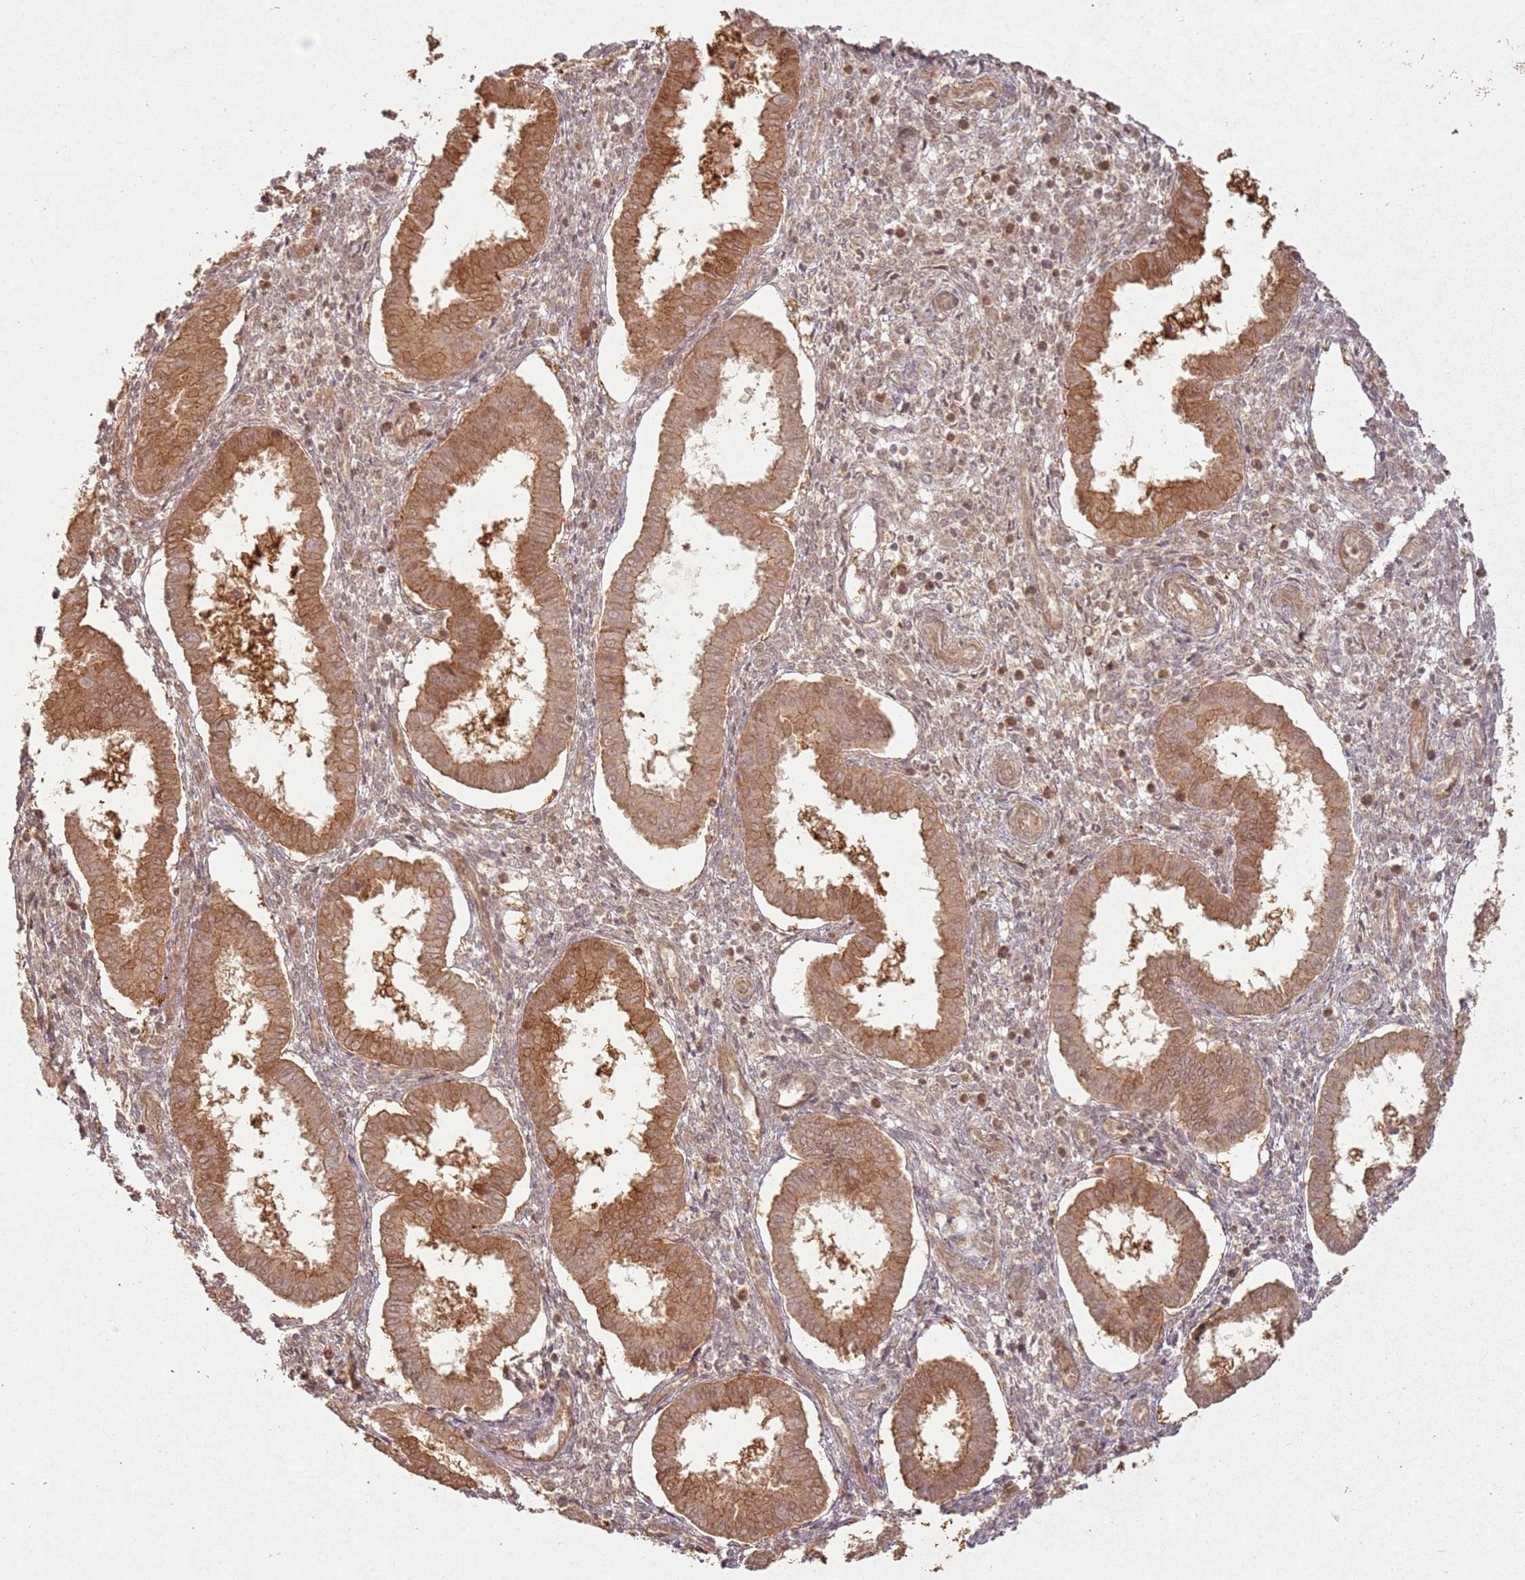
{"staining": {"intensity": "weak", "quantity": "25%-75%", "location": "cytoplasmic/membranous"}, "tissue": "endometrium", "cell_type": "Cells in endometrial stroma", "image_type": "normal", "snomed": [{"axis": "morphology", "description": "Normal tissue, NOS"}, {"axis": "topography", "description": "Endometrium"}], "caption": "Protein staining demonstrates weak cytoplasmic/membranous staining in approximately 25%-75% of cells in endometrial stroma in benign endometrium. The protein of interest is shown in brown color, while the nuclei are stained blue.", "gene": "ZNF776", "patient": {"sex": "female", "age": 24}}